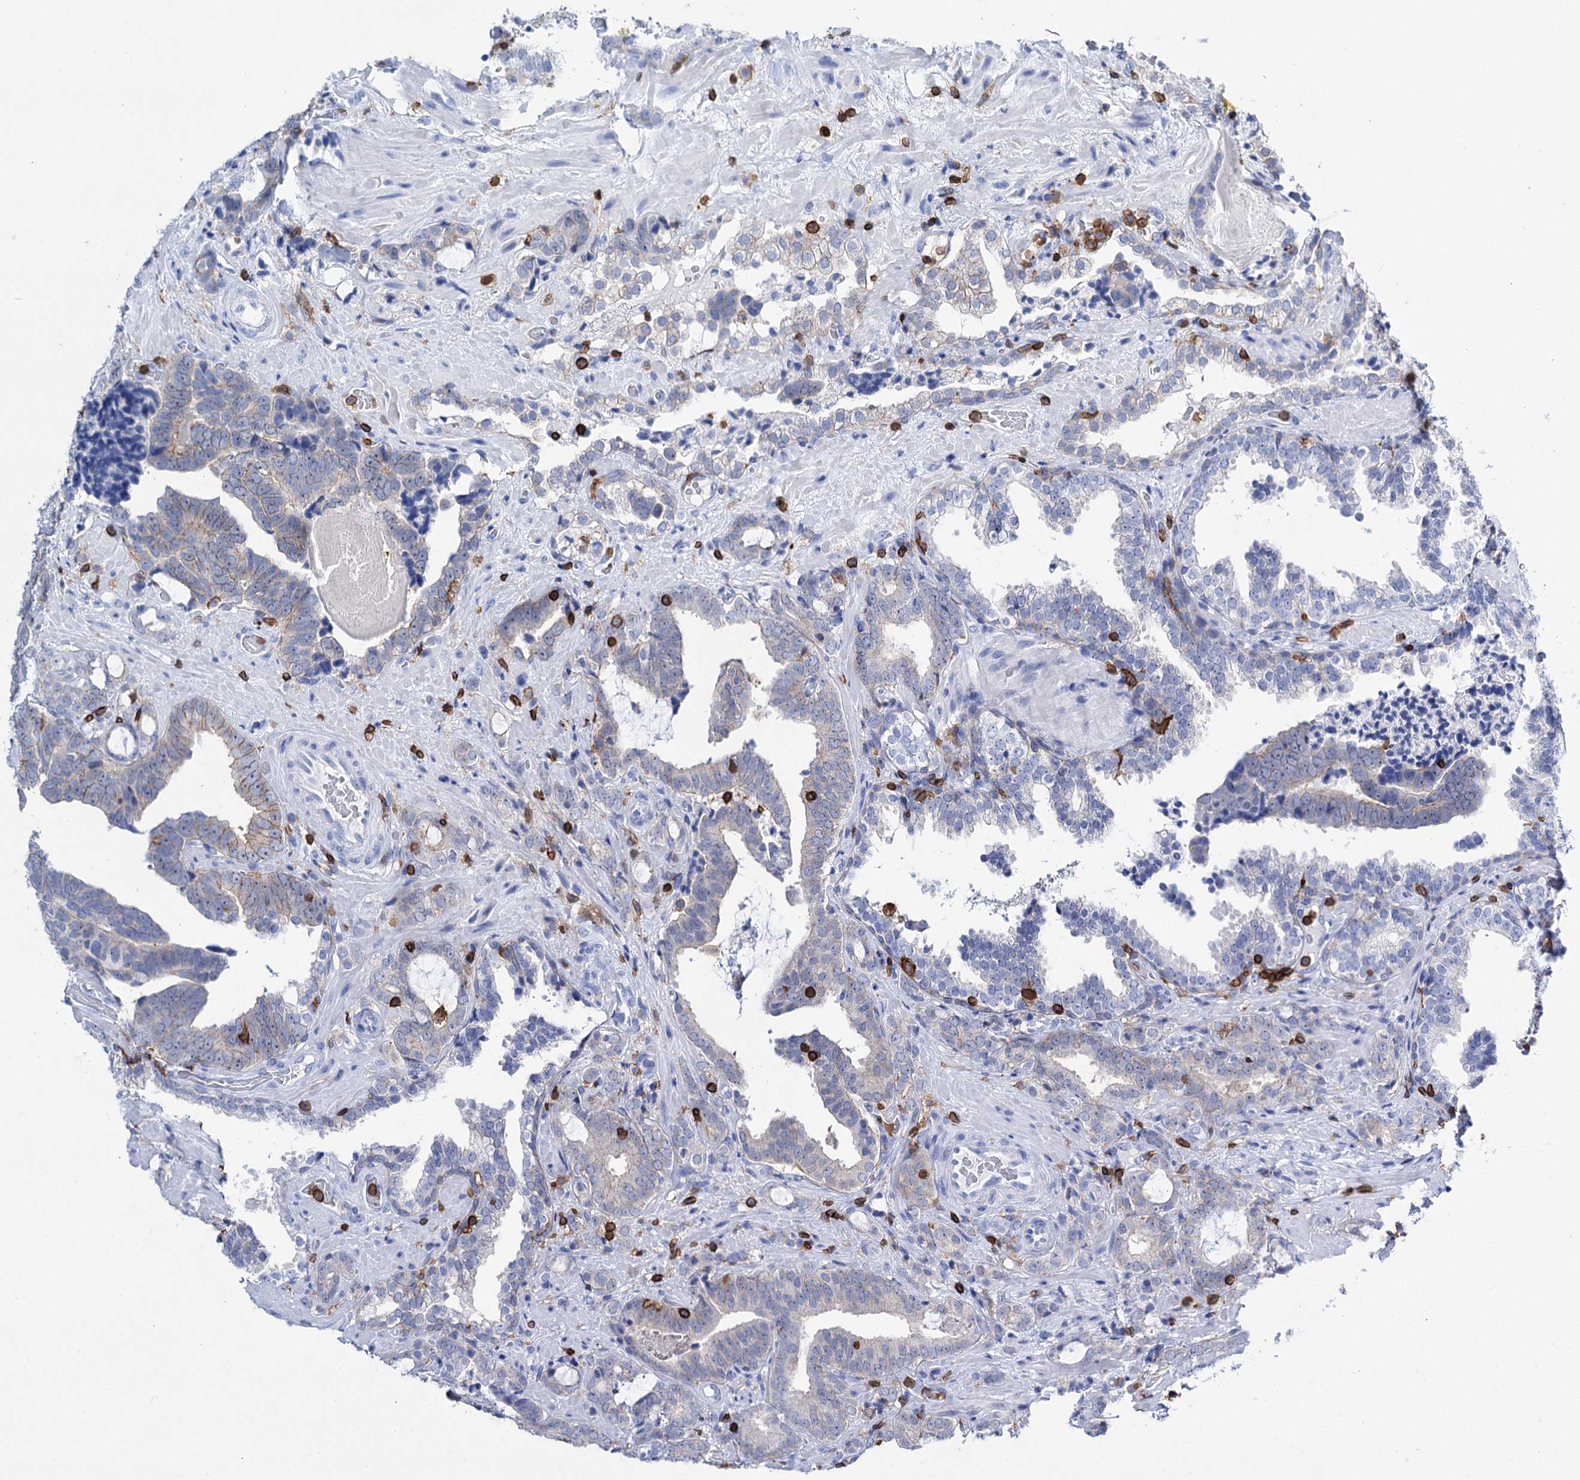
{"staining": {"intensity": "negative", "quantity": "none", "location": "none"}, "tissue": "prostate cancer", "cell_type": "Tumor cells", "image_type": "cancer", "snomed": [{"axis": "morphology", "description": "Adenocarcinoma, High grade"}, {"axis": "topography", "description": "Prostate and seminal vesicle, NOS"}], "caption": "Immunohistochemistry (IHC) of human prostate cancer (adenocarcinoma (high-grade)) exhibits no staining in tumor cells.", "gene": "DEF6", "patient": {"sex": "male", "age": 67}}